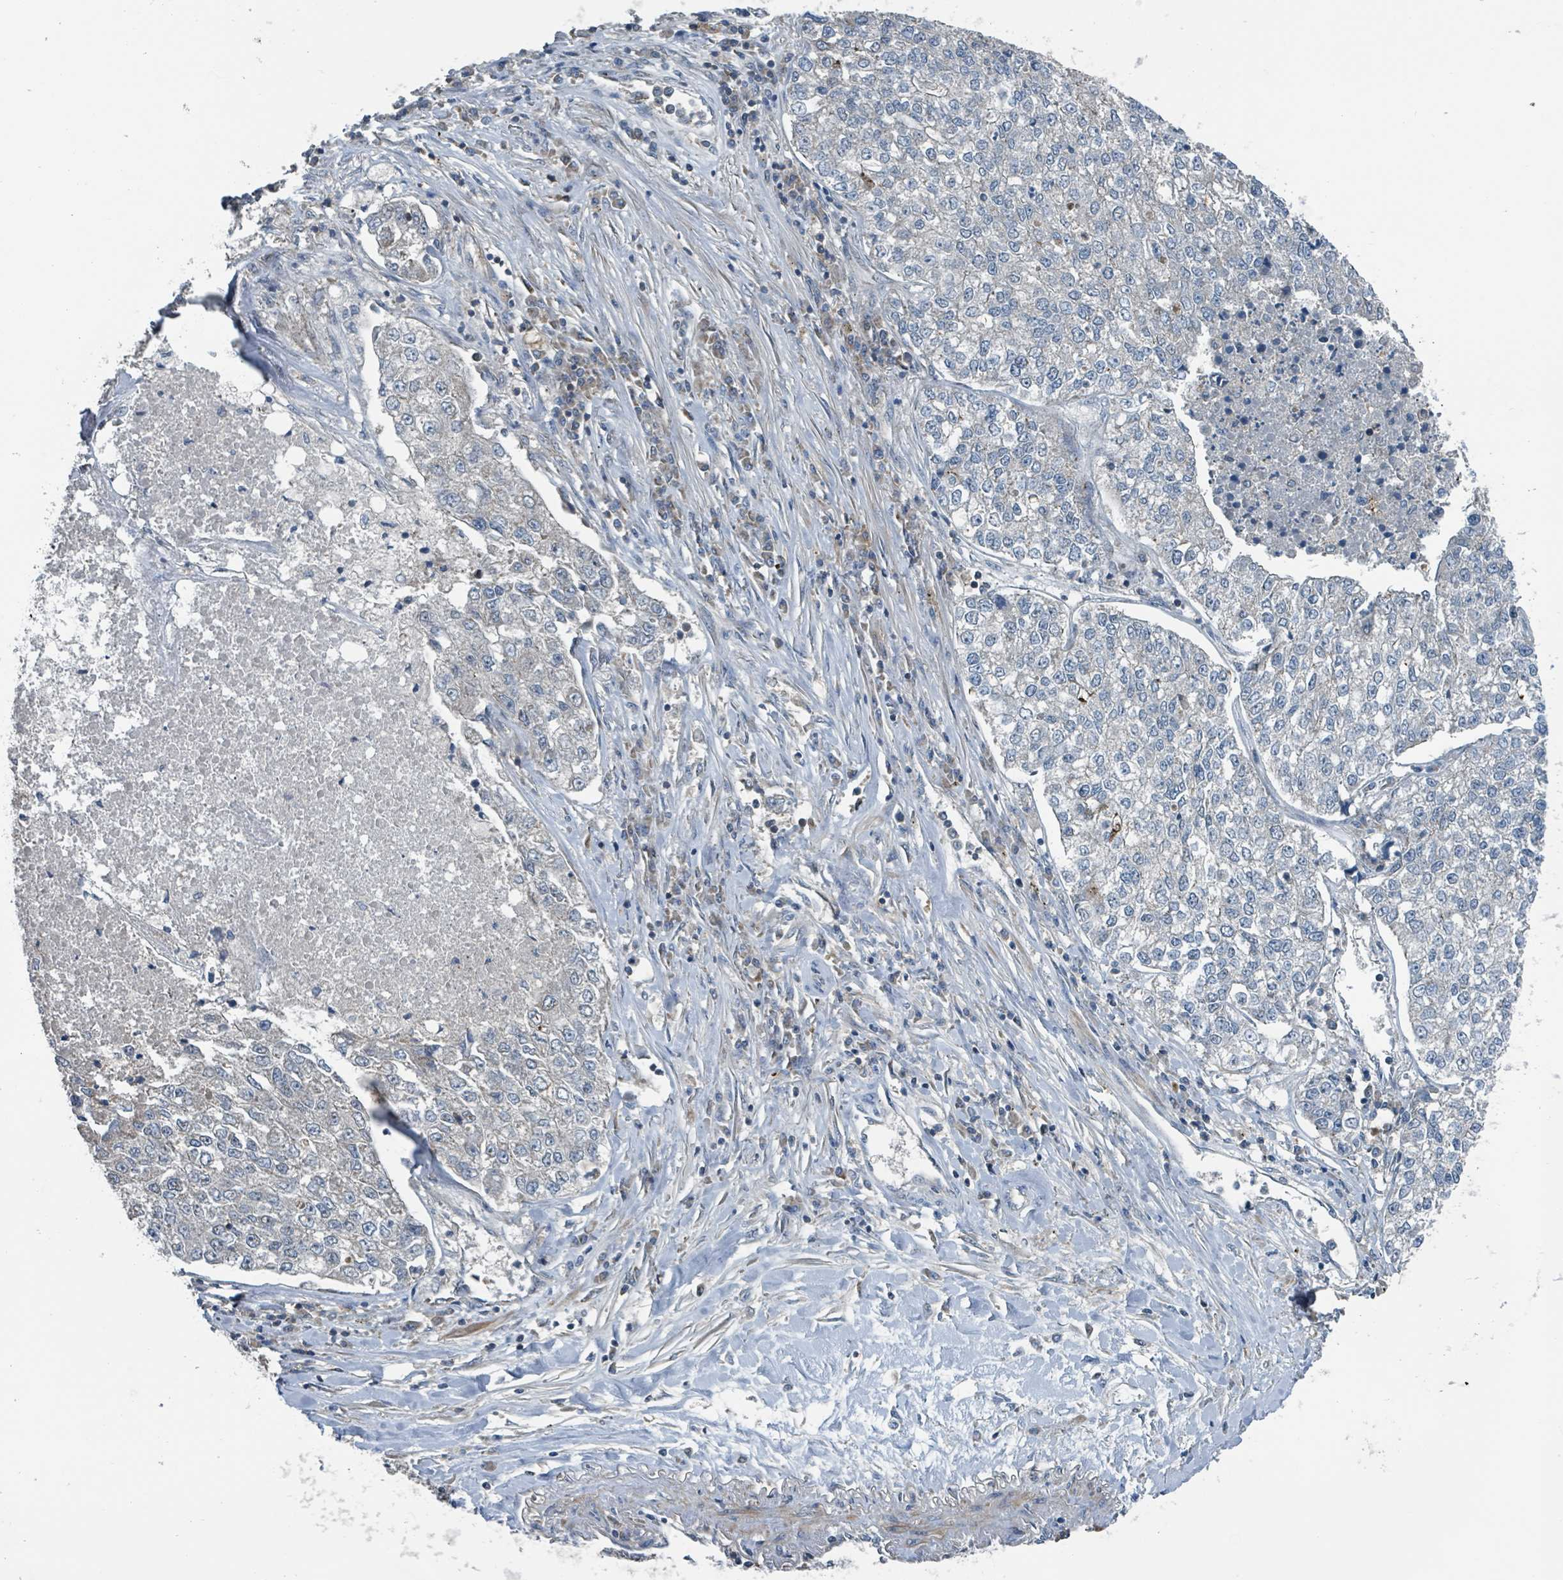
{"staining": {"intensity": "negative", "quantity": "none", "location": "none"}, "tissue": "lung cancer", "cell_type": "Tumor cells", "image_type": "cancer", "snomed": [{"axis": "morphology", "description": "Adenocarcinoma, NOS"}, {"axis": "topography", "description": "Lung"}], "caption": "There is no significant staining in tumor cells of lung adenocarcinoma.", "gene": "ACBD4", "patient": {"sex": "male", "age": 49}}